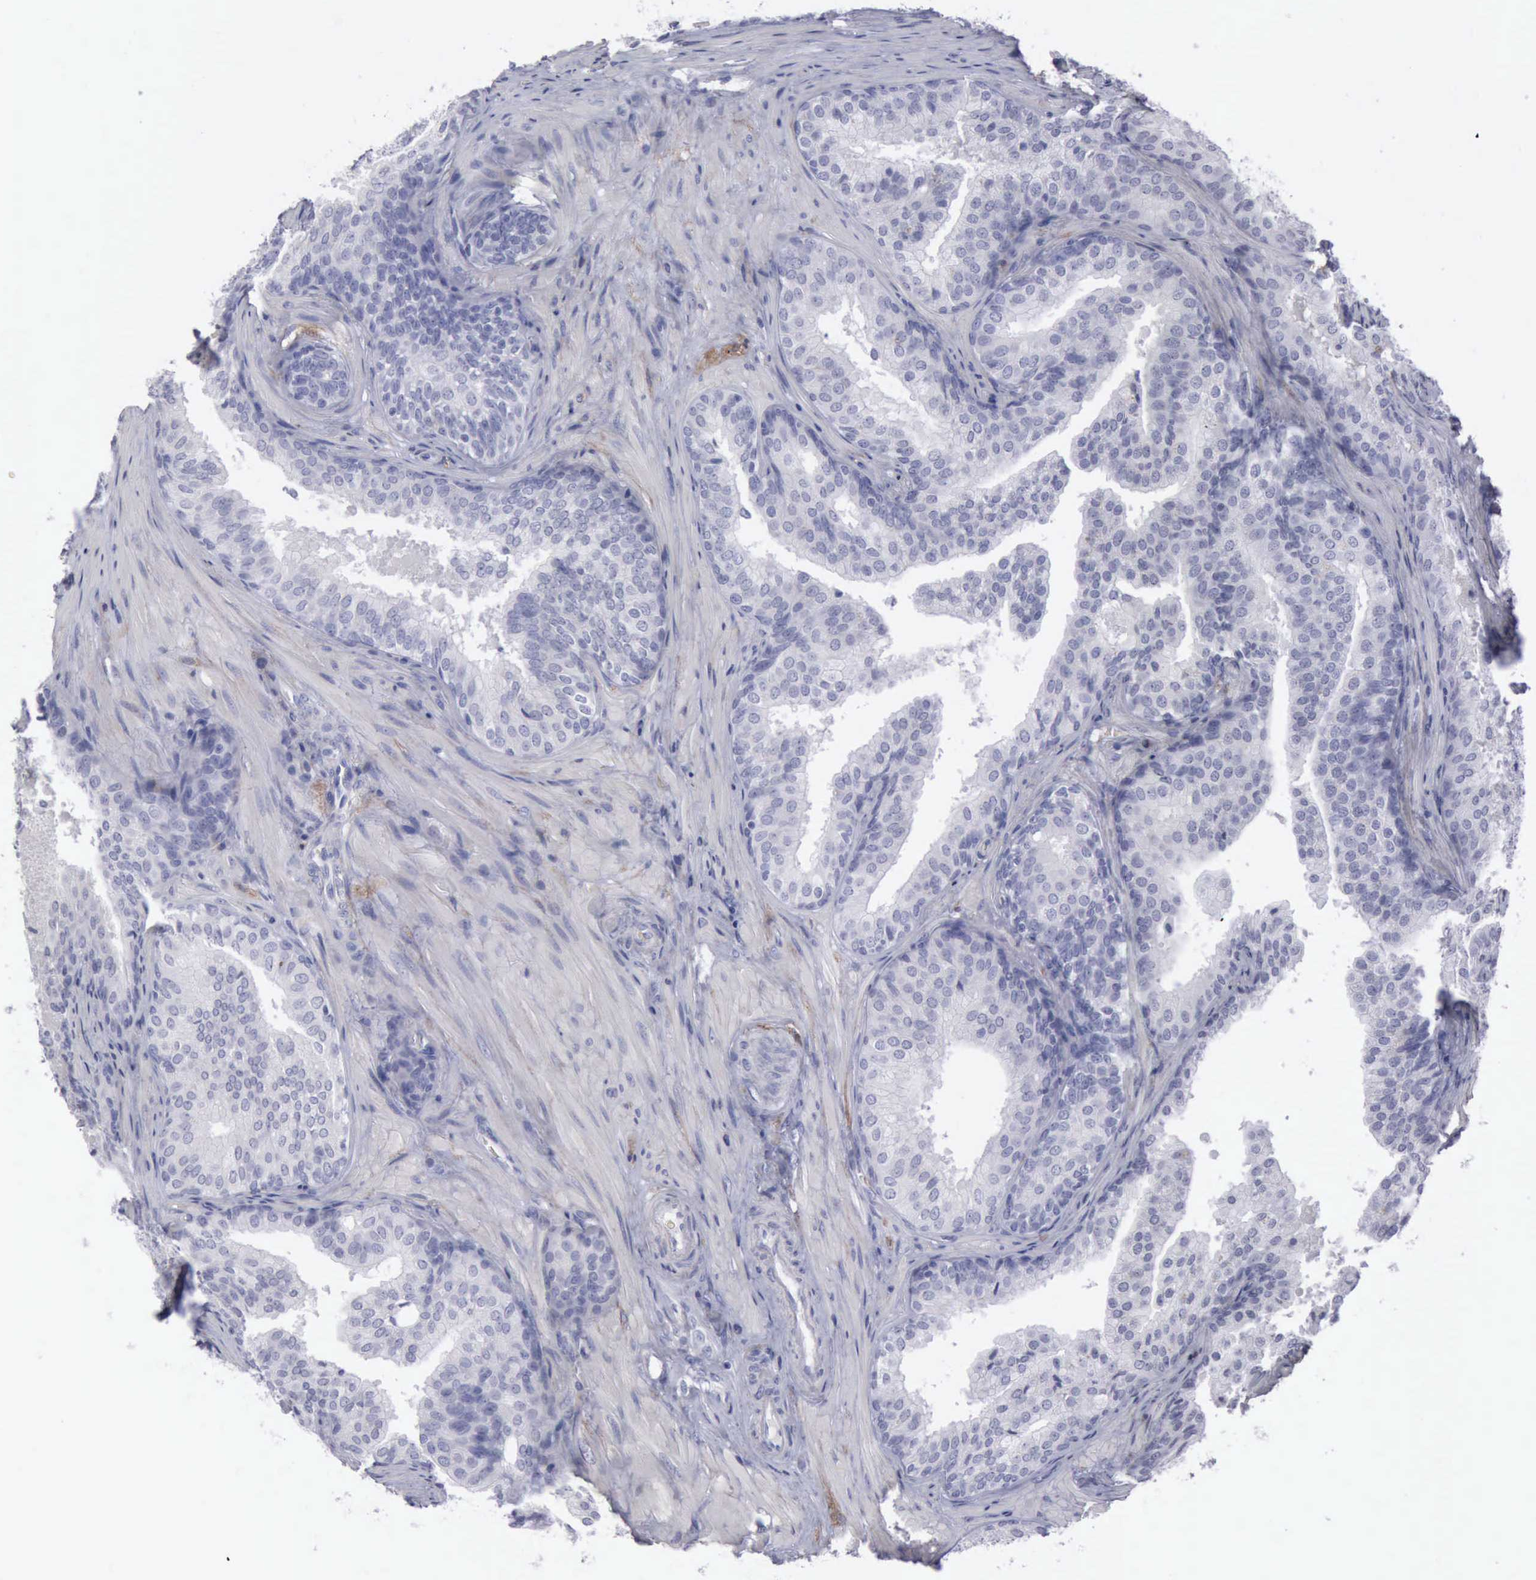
{"staining": {"intensity": "negative", "quantity": "none", "location": "none"}, "tissue": "prostate cancer", "cell_type": "Tumor cells", "image_type": "cancer", "snomed": [{"axis": "morphology", "description": "Adenocarcinoma, Low grade"}, {"axis": "topography", "description": "Prostate"}], "caption": "Immunohistochemistry (IHC) histopathology image of prostate low-grade adenocarcinoma stained for a protein (brown), which displays no positivity in tumor cells.", "gene": "CDH2", "patient": {"sex": "male", "age": 69}}